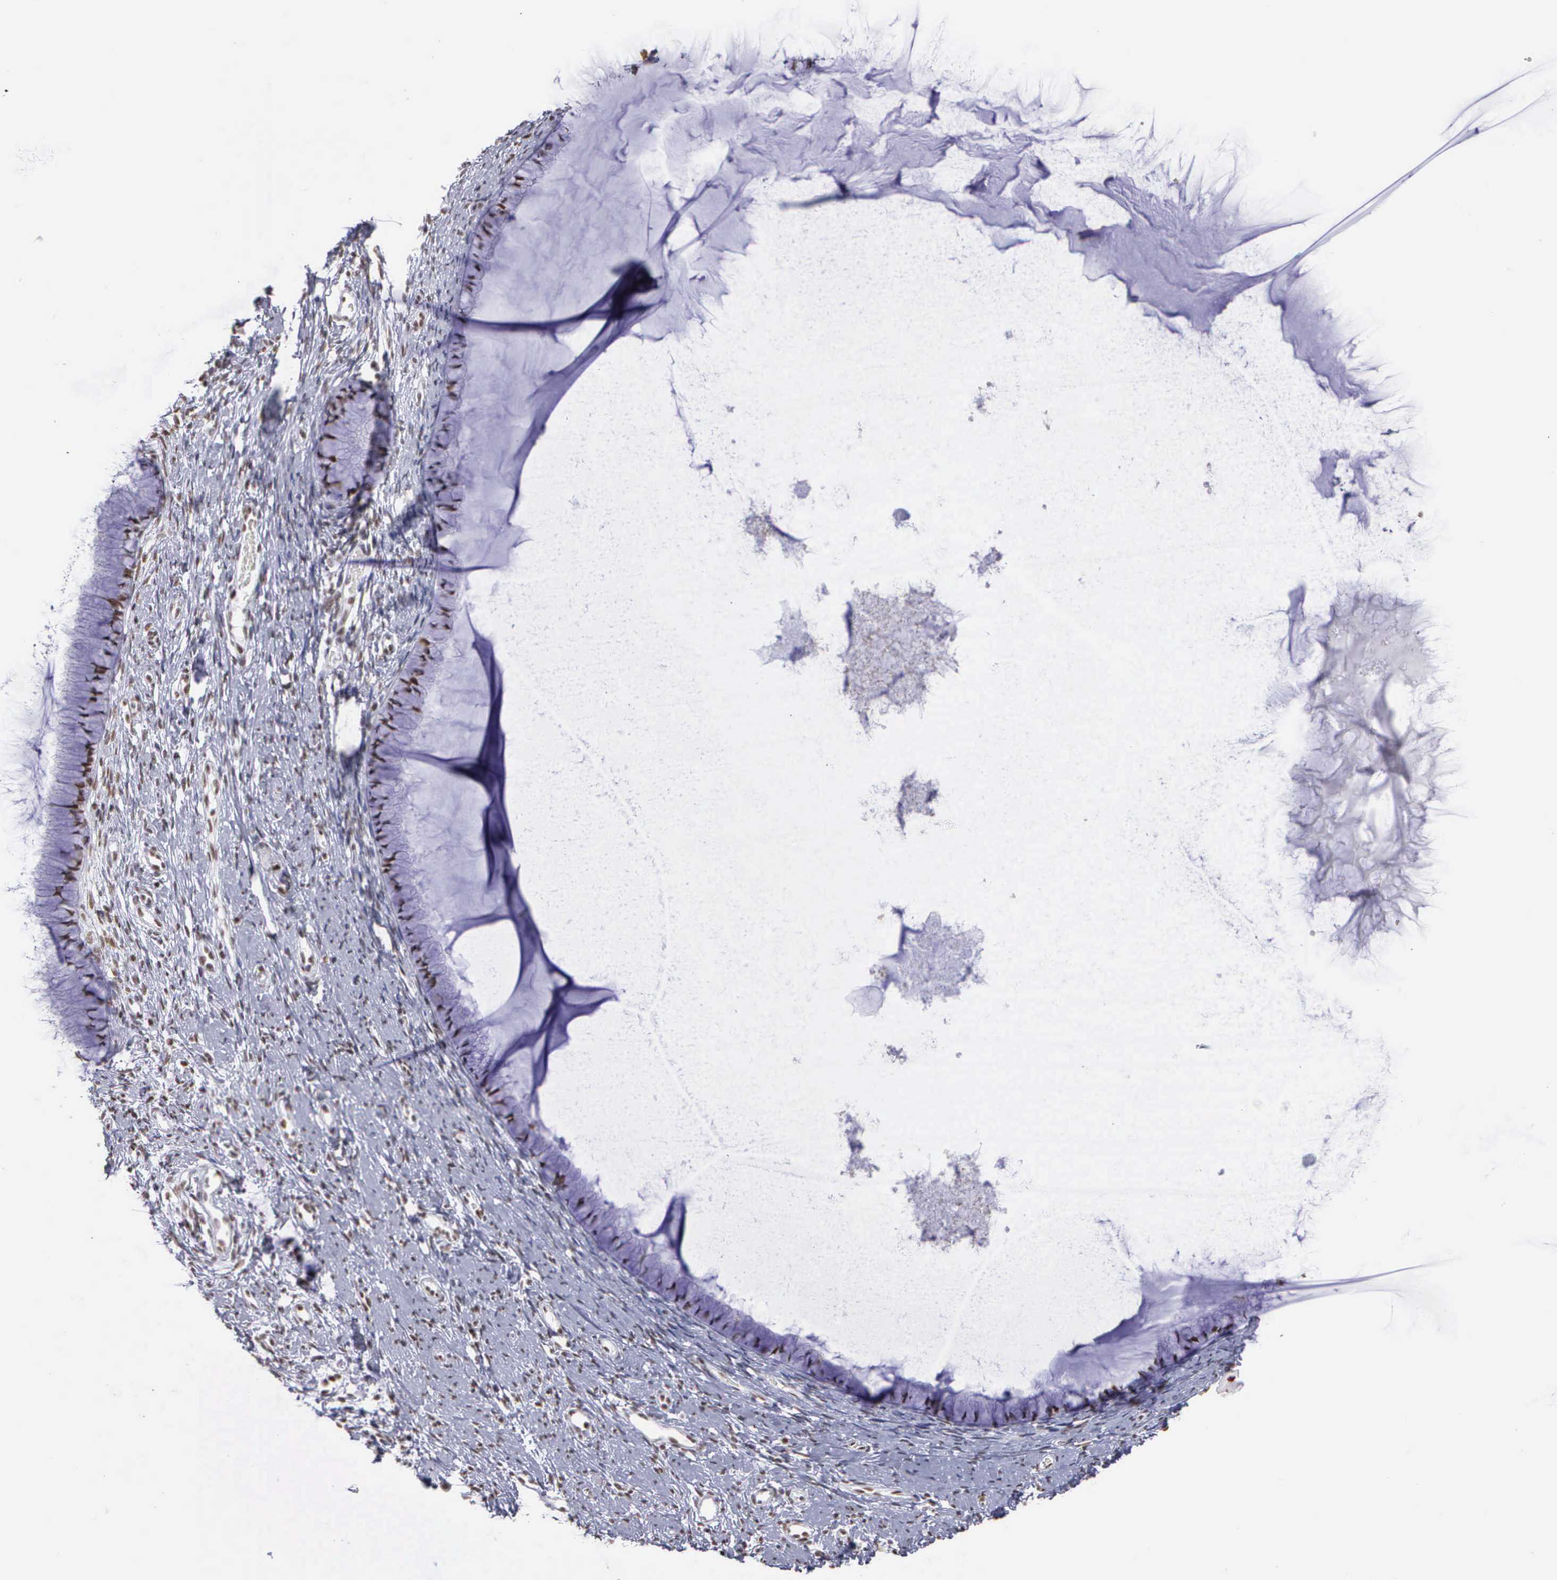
{"staining": {"intensity": "moderate", "quantity": ">75%", "location": "nuclear"}, "tissue": "cervix", "cell_type": "Glandular cells", "image_type": "normal", "snomed": [{"axis": "morphology", "description": "Normal tissue, NOS"}, {"axis": "topography", "description": "Cervix"}], "caption": "Moderate nuclear protein expression is present in about >75% of glandular cells in cervix.", "gene": "CSTF2", "patient": {"sex": "female", "age": 82}}